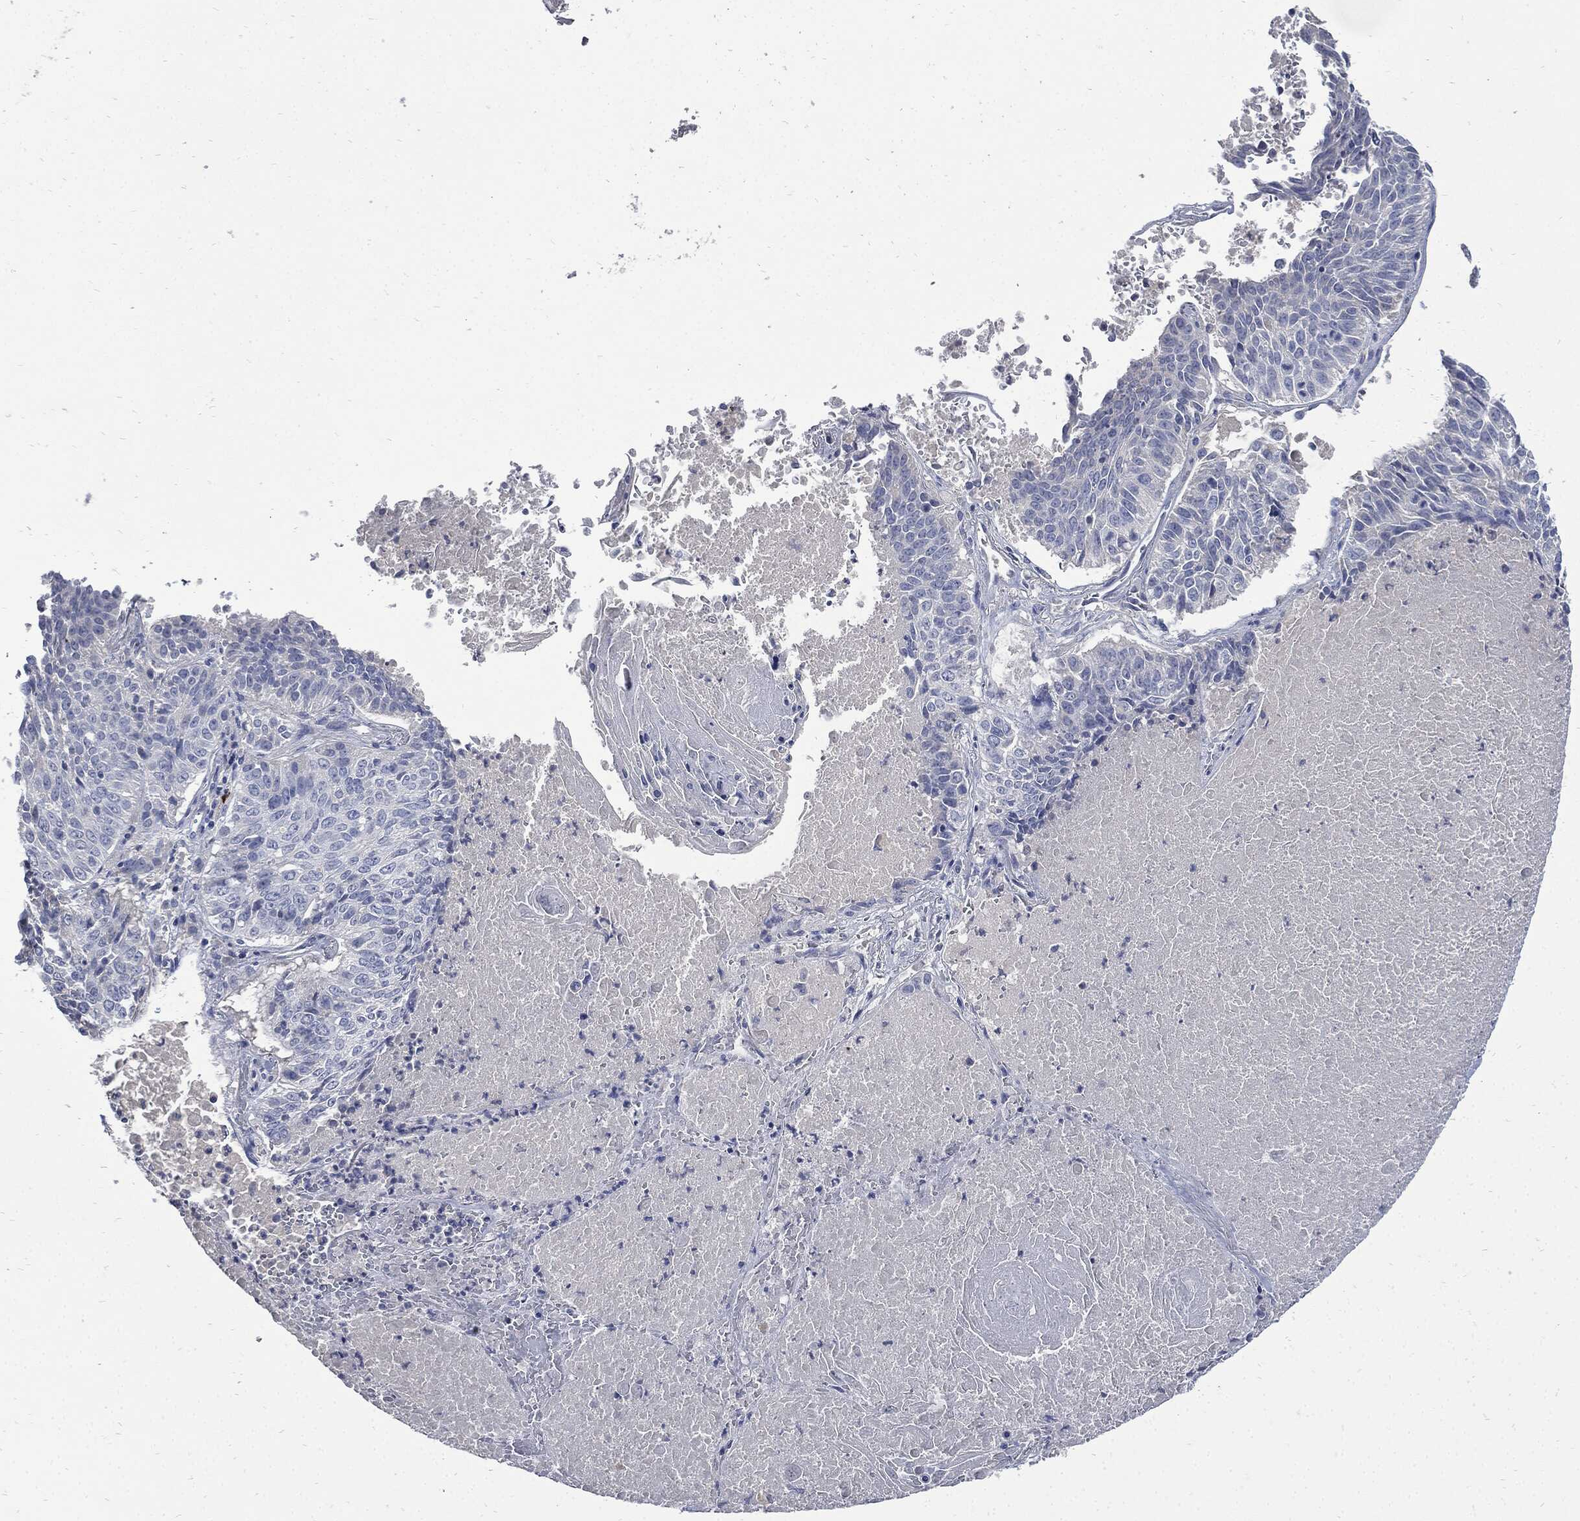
{"staining": {"intensity": "negative", "quantity": "none", "location": "none"}, "tissue": "lung cancer", "cell_type": "Tumor cells", "image_type": "cancer", "snomed": [{"axis": "morphology", "description": "Squamous cell carcinoma, NOS"}, {"axis": "topography", "description": "Lung"}], "caption": "DAB (3,3'-diaminobenzidine) immunohistochemical staining of squamous cell carcinoma (lung) reveals no significant staining in tumor cells.", "gene": "CPE", "patient": {"sex": "male", "age": 64}}